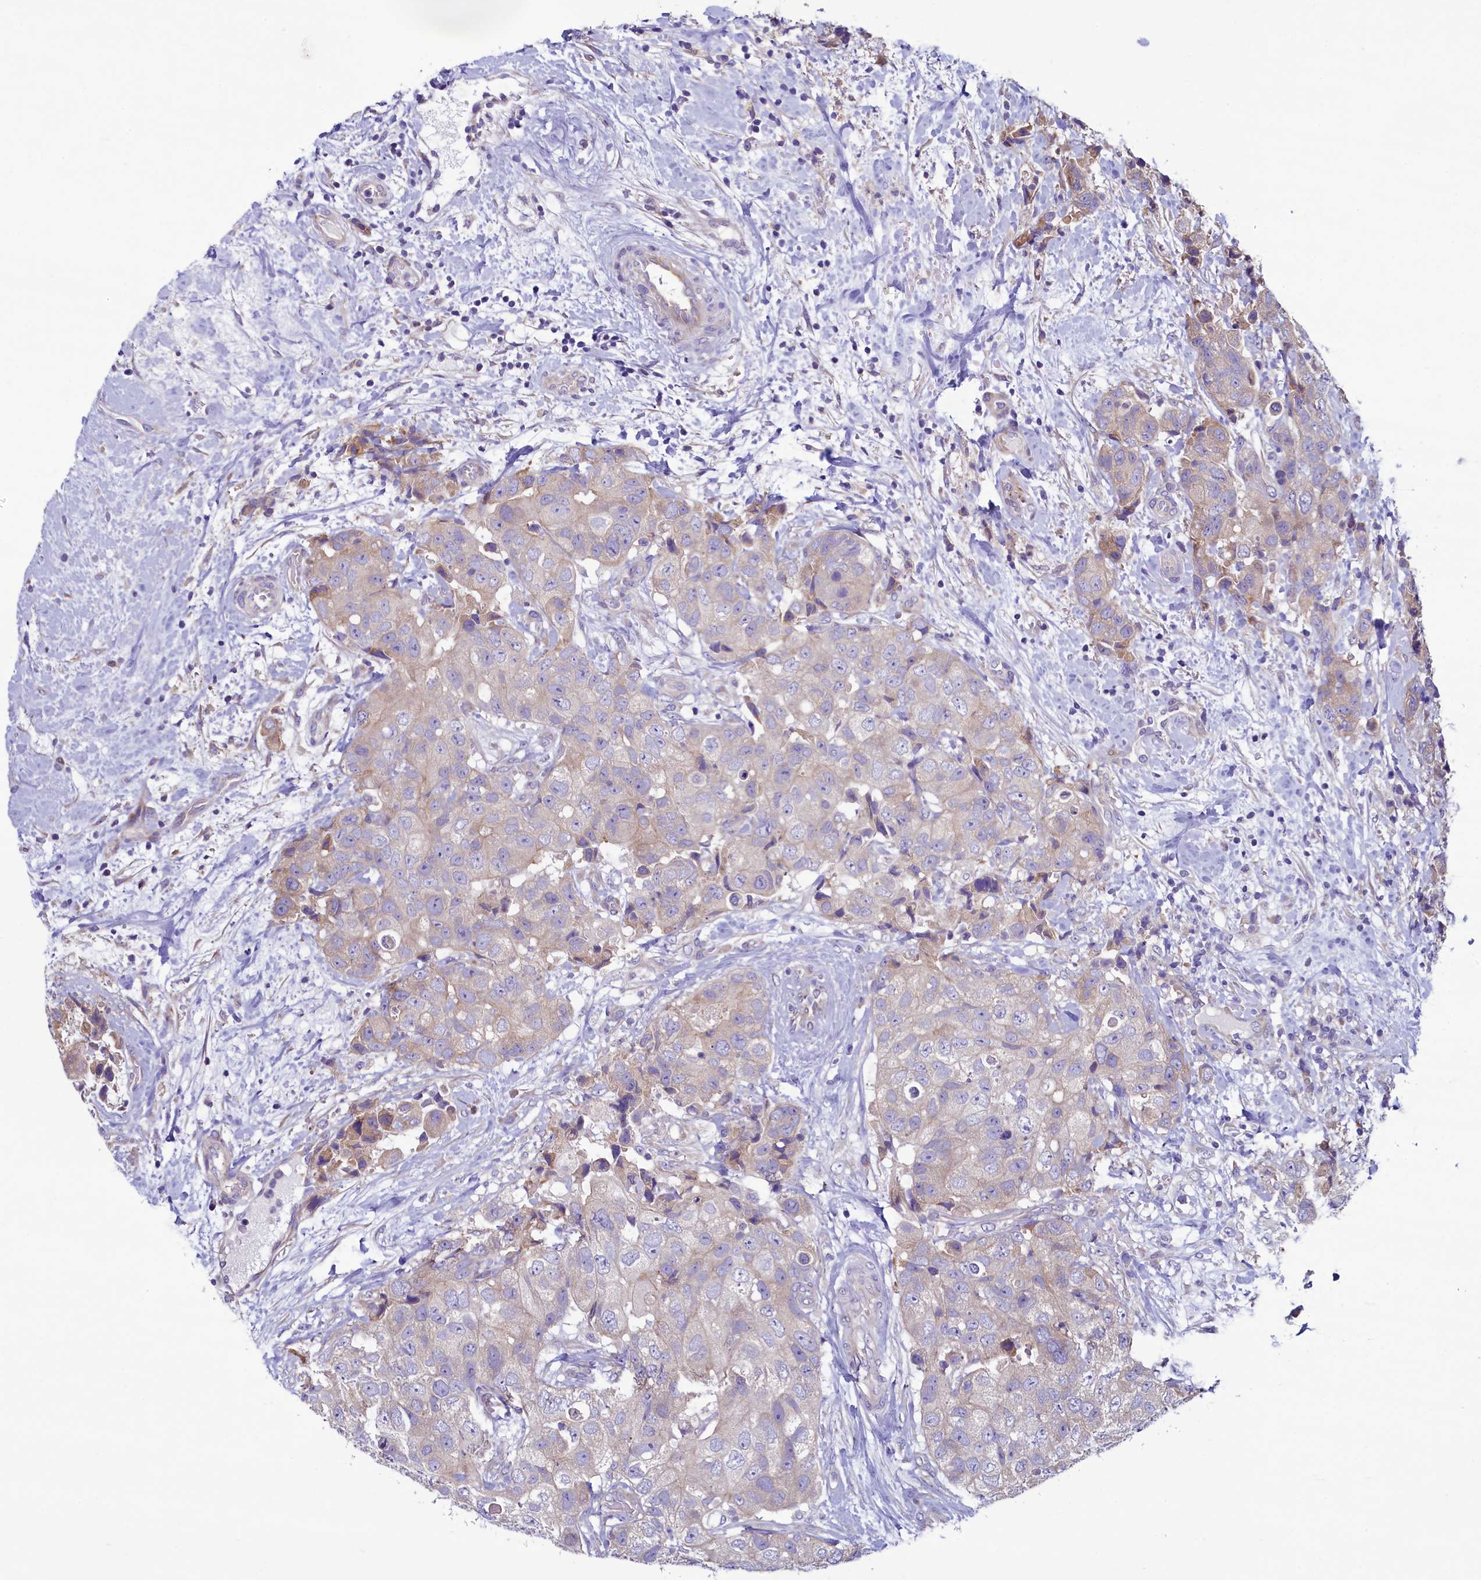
{"staining": {"intensity": "weak", "quantity": ">75%", "location": "cytoplasmic/membranous"}, "tissue": "breast cancer", "cell_type": "Tumor cells", "image_type": "cancer", "snomed": [{"axis": "morphology", "description": "Duct carcinoma"}, {"axis": "topography", "description": "Breast"}], "caption": "Protein expression analysis of human intraductal carcinoma (breast) reveals weak cytoplasmic/membranous expression in about >75% of tumor cells. The staining was performed using DAB (3,3'-diaminobenzidine) to visualize the protein expression in brown, while the nuclei were stained in blue with hematoxylin (Magnification: 20x).", "gene": "KRBOX5", "patient": {"sex": "female", "age": 62}}